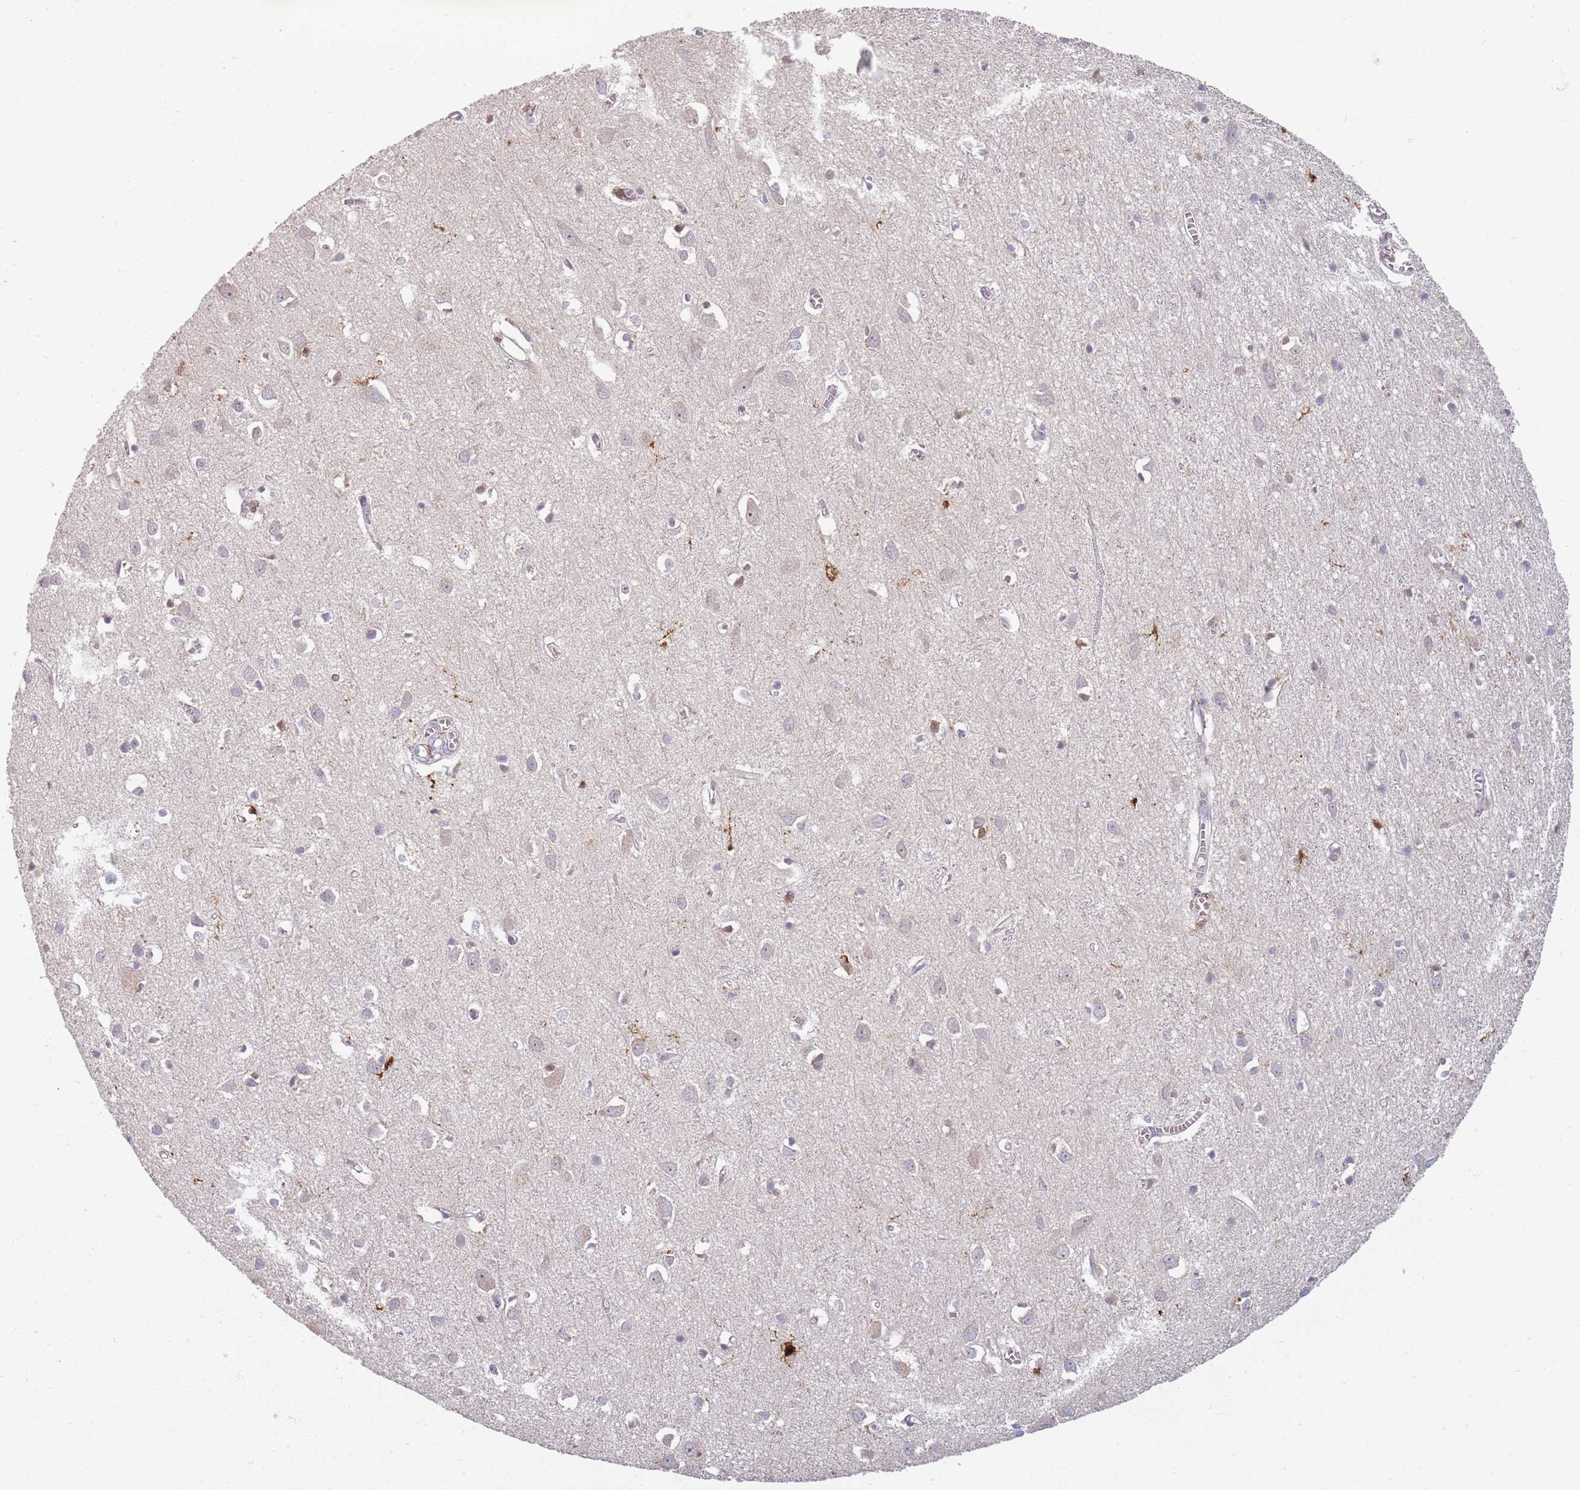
{"staining": {"intensity": "negative", "quantity": "none", "location": "none"}, "tissue": "cerebral cortex", "cell_type": "Endothelial cells", "image_type": "normal", "snomed": [{"axis": "morphology", "description": "Normal tissue, NOS"}, {"axis": "topography", "description": "Cerebral cortex"}], "caption": "Immunohistochemistry micrograph of unremarkable cerebral cortex: cerebral cortex stained with DAB shows no significant protein positivity in endothelial cells. The staining was performed using DAB to visualize the protein expression in brown, while the nuclei were stained in blue with hematoxylin (Magnification: 20x).", "gene": "CC2D2B", "patient": {"sex": "female", "age": 64}}